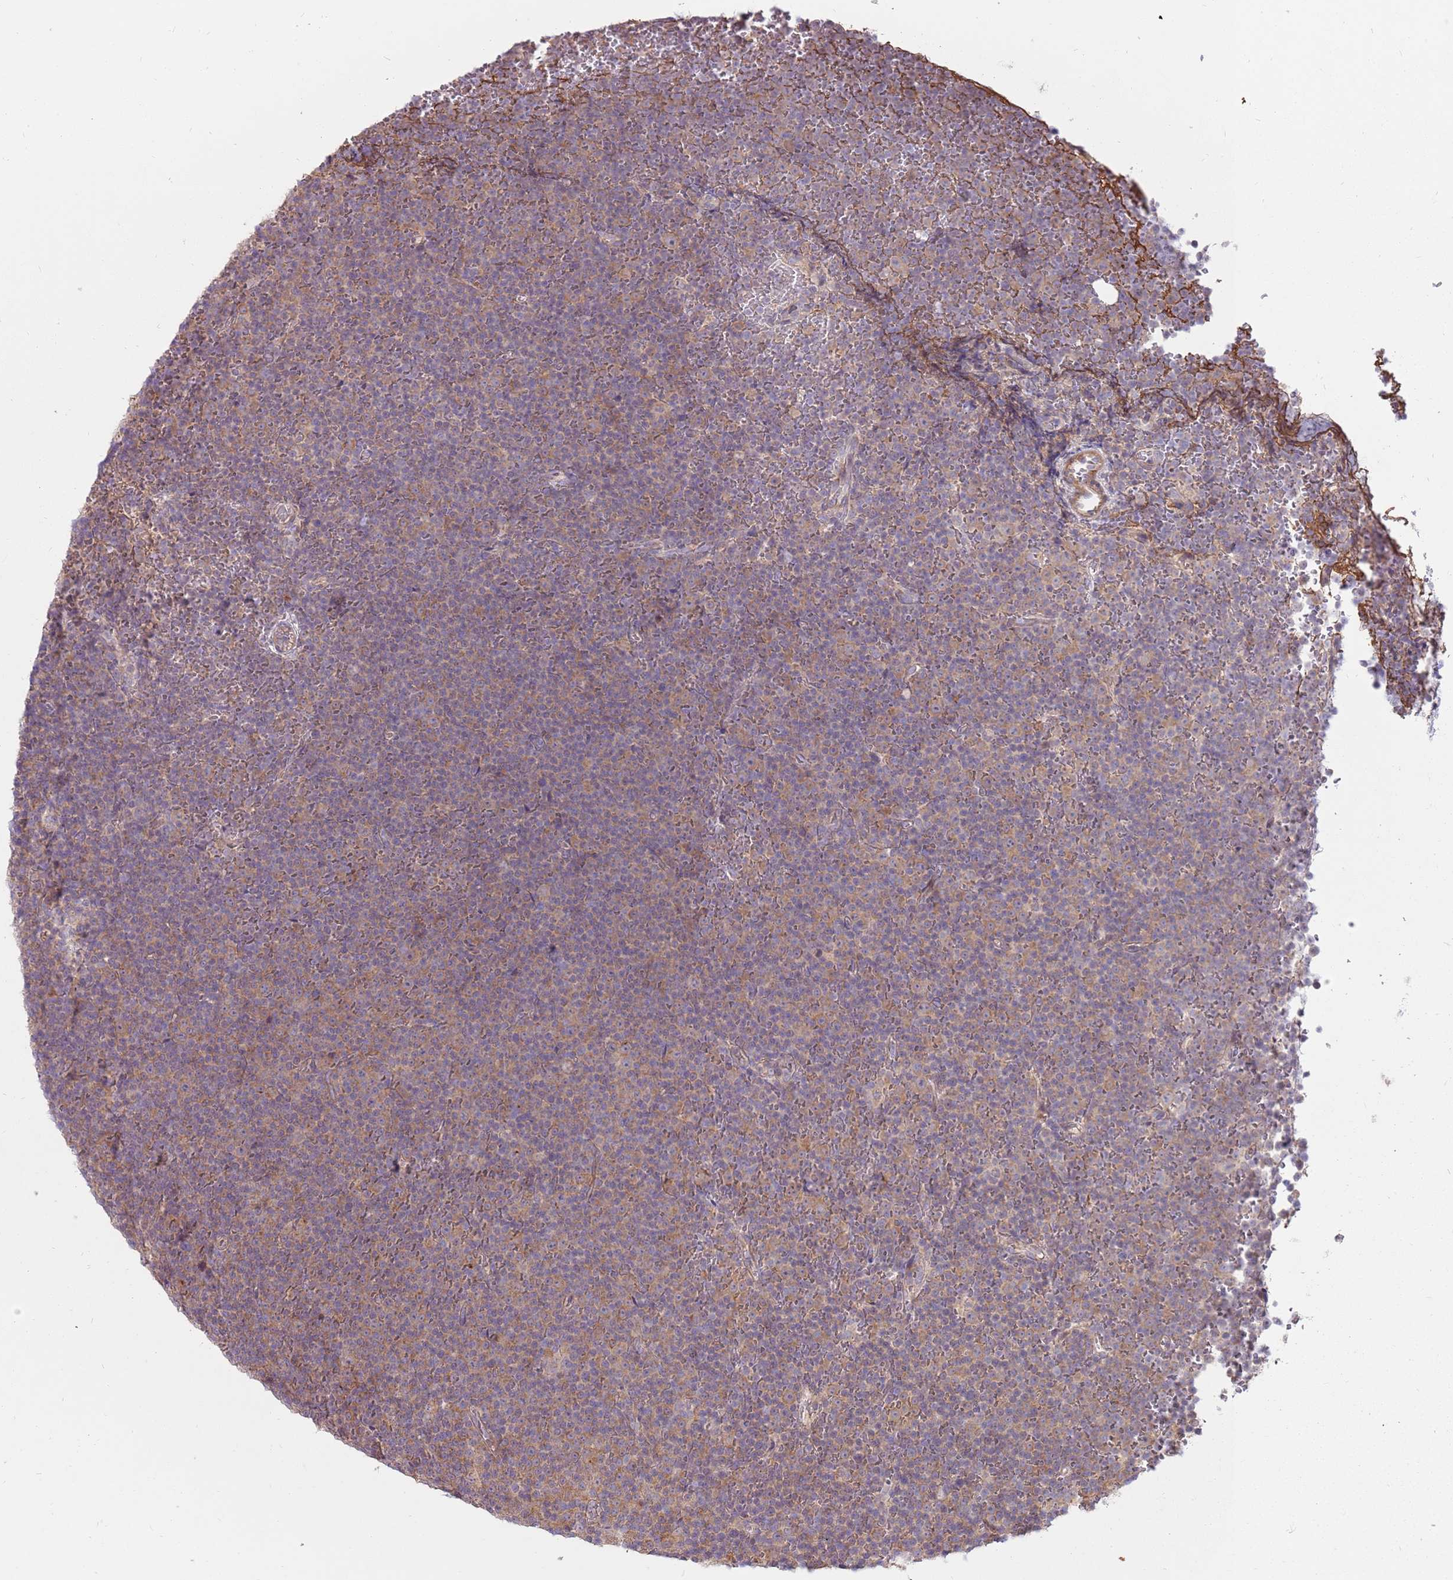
{"staining": {"intensity": "weak", "quantity": "25%-75%", "location": "cytoplasmic/membranous"}, "tissue": "lymphoma", "cell_type": "Tumor cells", "image_type": "cancer", "snomed": [{"axis": "morphology", "description": "Malignant lymphoma, non-Hodgkin's type, Low grade"}, {"axis": "topography", "description": "Lymph node"}], "caption": "Tumor cells demonstrate weak cytoplasmic/membranous staining in about 25%-75% of cells in malignant lymphoma, non-Hodgkin's type (low-grade). Immunohistochemistry (ihc) stains the protein in brown and the nuclei are stained blue.", "gene": "SPATA31D1", "patient": {"sex": "female", "age": 67}}